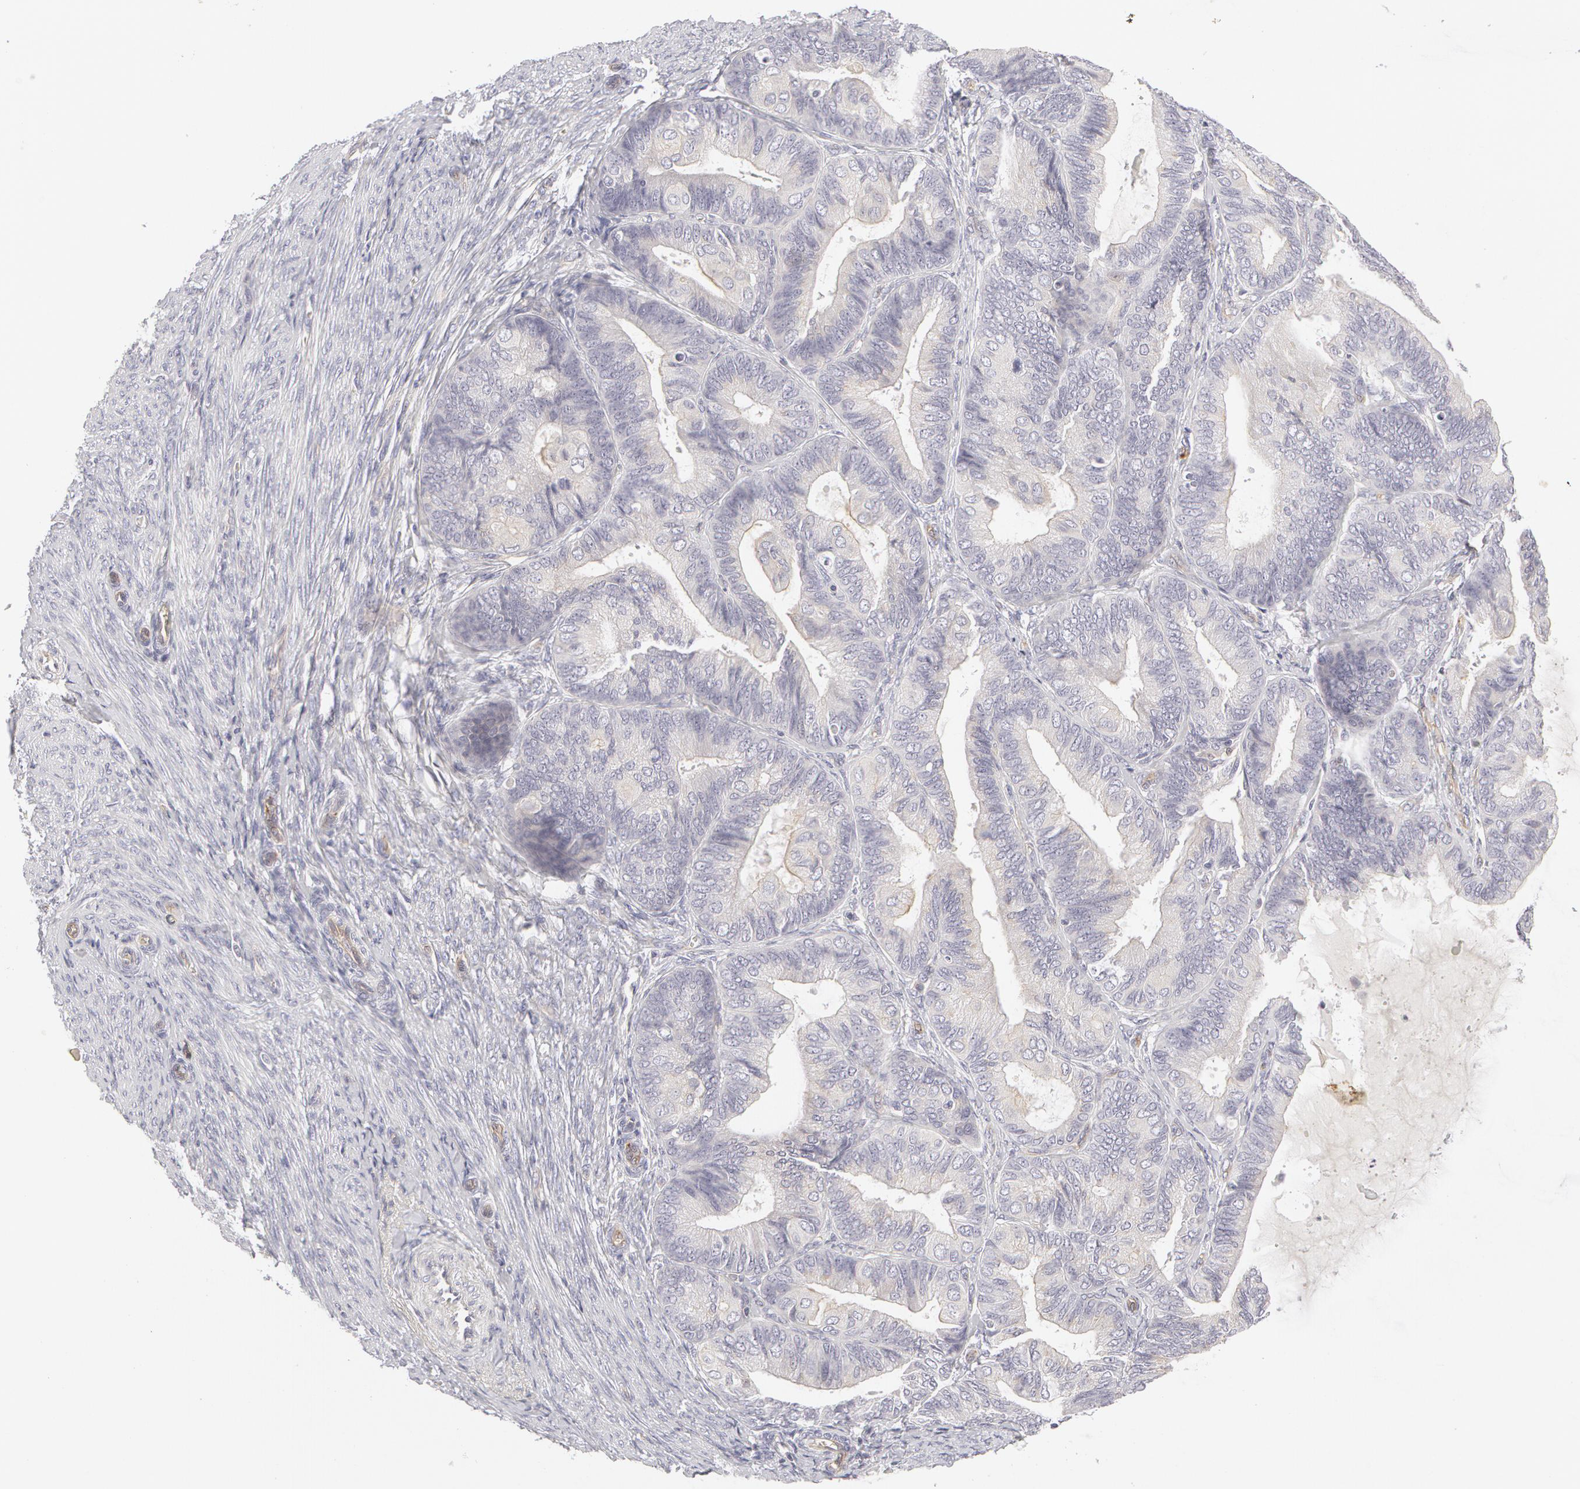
{"staining": {"intensity": "negative", "quantity": "none", "location": "none"}, "tissue": "endometrial cancer", "cell_type": "Tumor cells", "image_type": "cancer", "snomed": [{"axis": "morphology", "description": "Adenocarcinoma, NOS"}, {"axis": "topography", "description": "Endometrium"}], "caption": "Tumor cells show no significant positivity in adenocarcinoma (endometrial).", "gene": "ABCB1", "patient": {"sex": "female", "age": 63}}